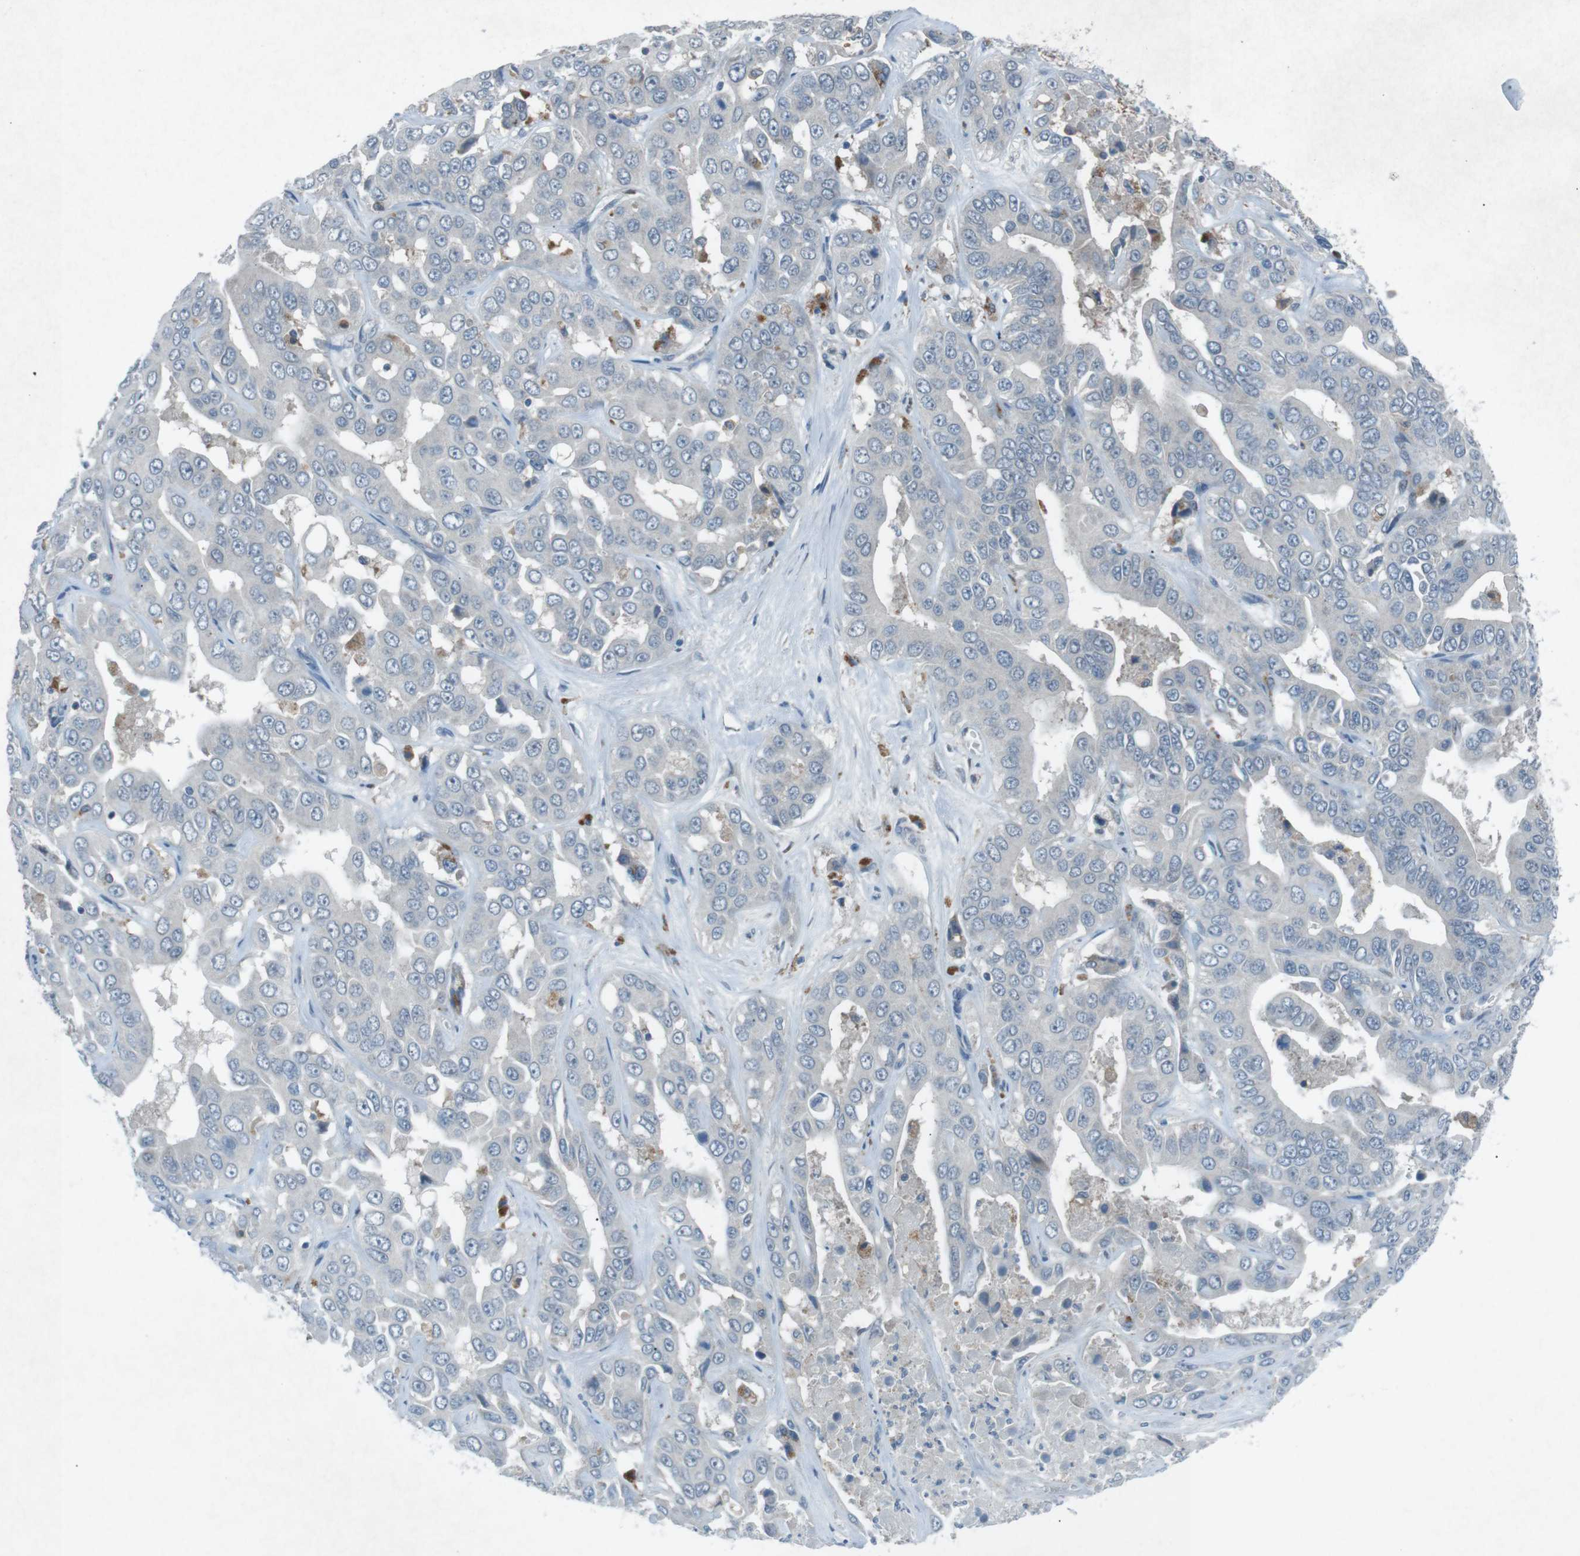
{"staining": {"intensity": "negative", "quantity": "none", "location": "none"}, "tissue": "liver cancer", "cell_type": "Tumor cells", "image_type": "cancer", "snomed": [{"axis": "morphology", "description": "Cholangiocarcinoma"}, {"axis": "topography", "description": "Liver"}], "caption": "This histopathology image is of liver cholangiocarcinoma stained with immunohistochemistry to label a protein in brown with the nuclei are counter-stained blue. There is no positivity in tumor cells.", "gene": "FCRLA", "patient": {"sex": "female", "age": 52}}